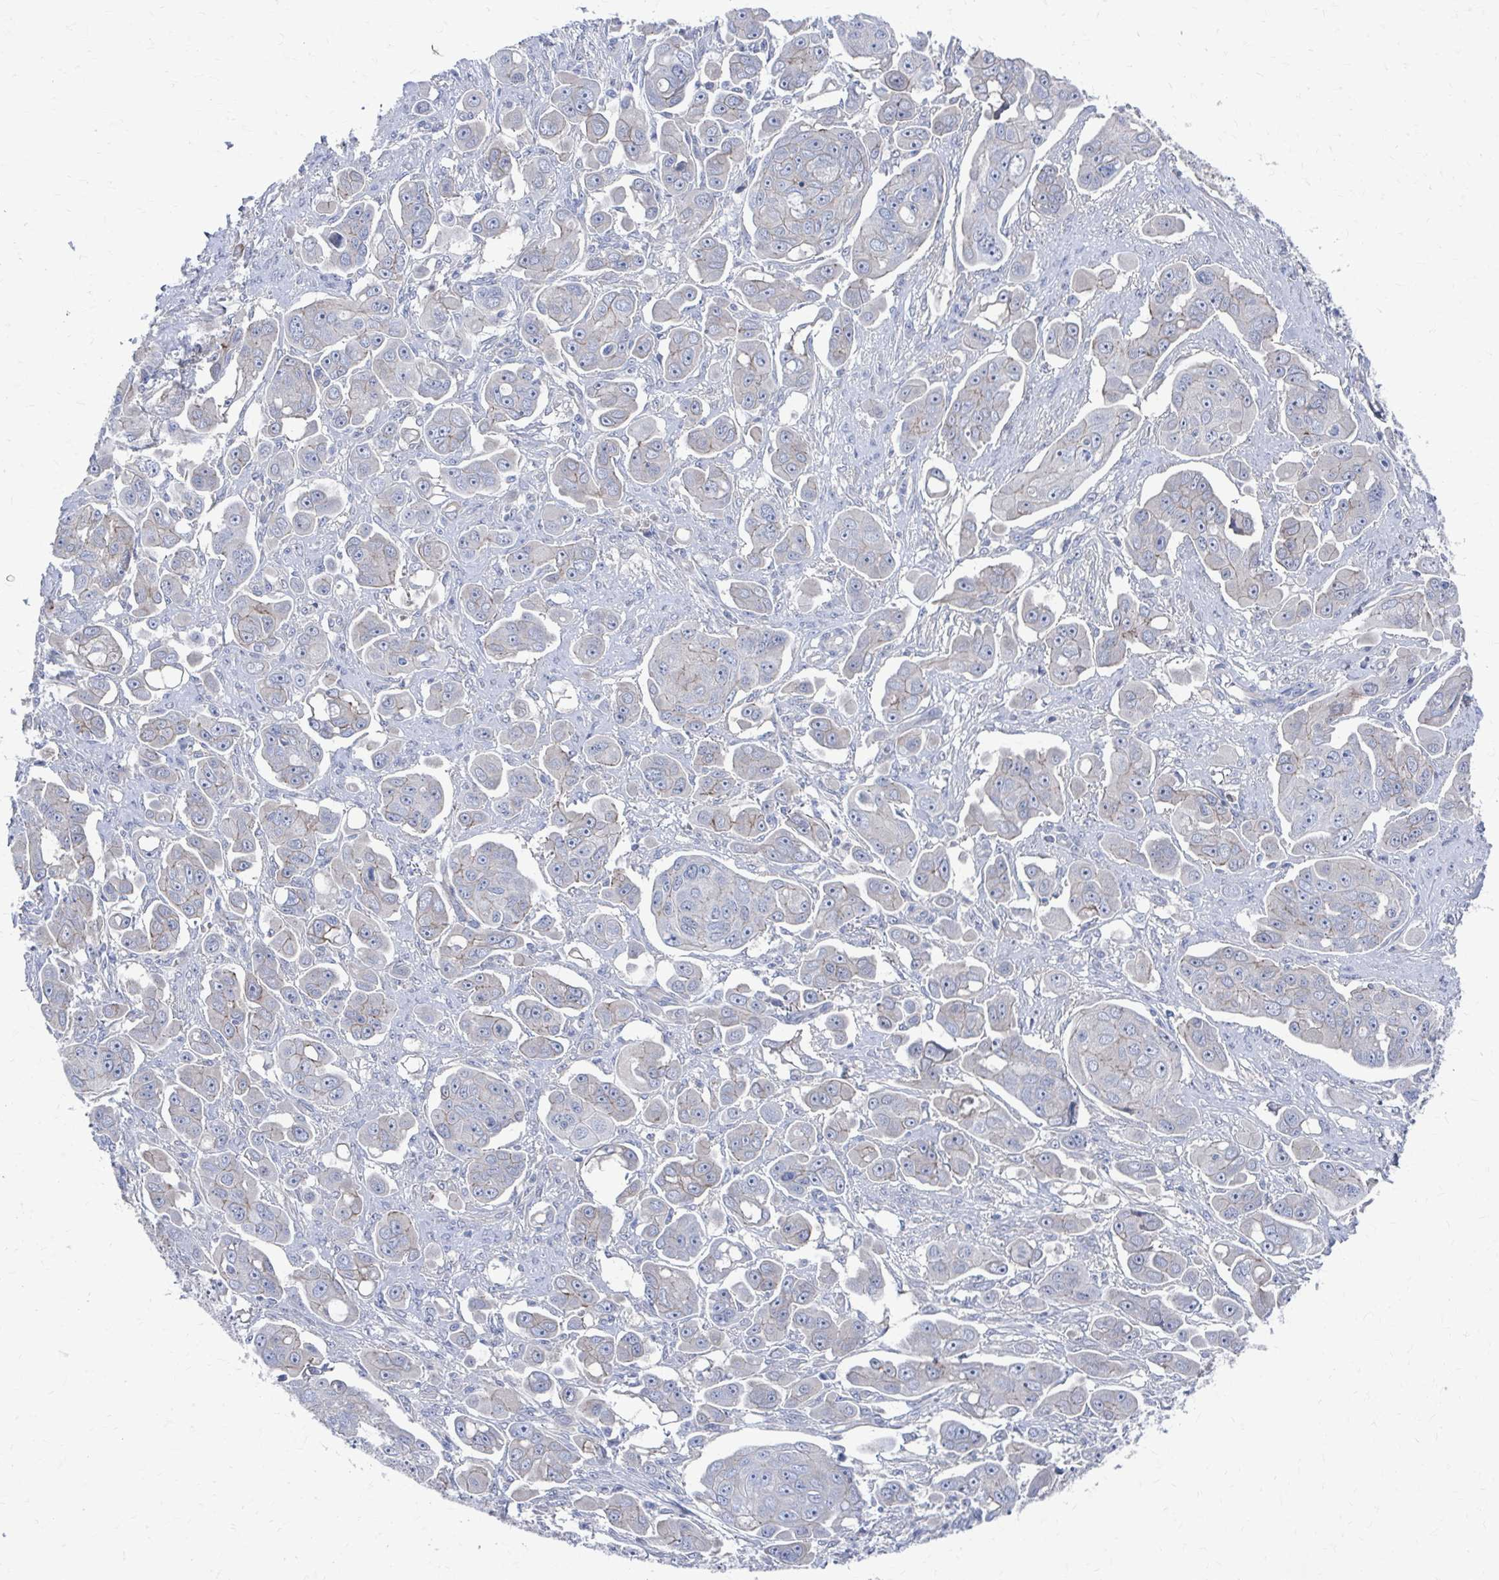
{"staining": {"intensity": "negative", "quantity": "none", "location": "none"}, "tissue": "ovarian cancer", "cell_type": "Tumor cells", "image_type": "cancer", "snomed": [{"axis": "morphology", "description": "Carcinoma, endometroid"}, {"axis": "topography", "description": "Ovary"}], "caption": "This image is of endometroid carcinoma (ovarian) stained with immunohistochemistry (IHC) to label a protein in brown with the nuclei are counter-stained blue. There is no expression in tumor cells.", "gene": "PLEKHG7", "patient": {"sex": "female", "age": 70}}